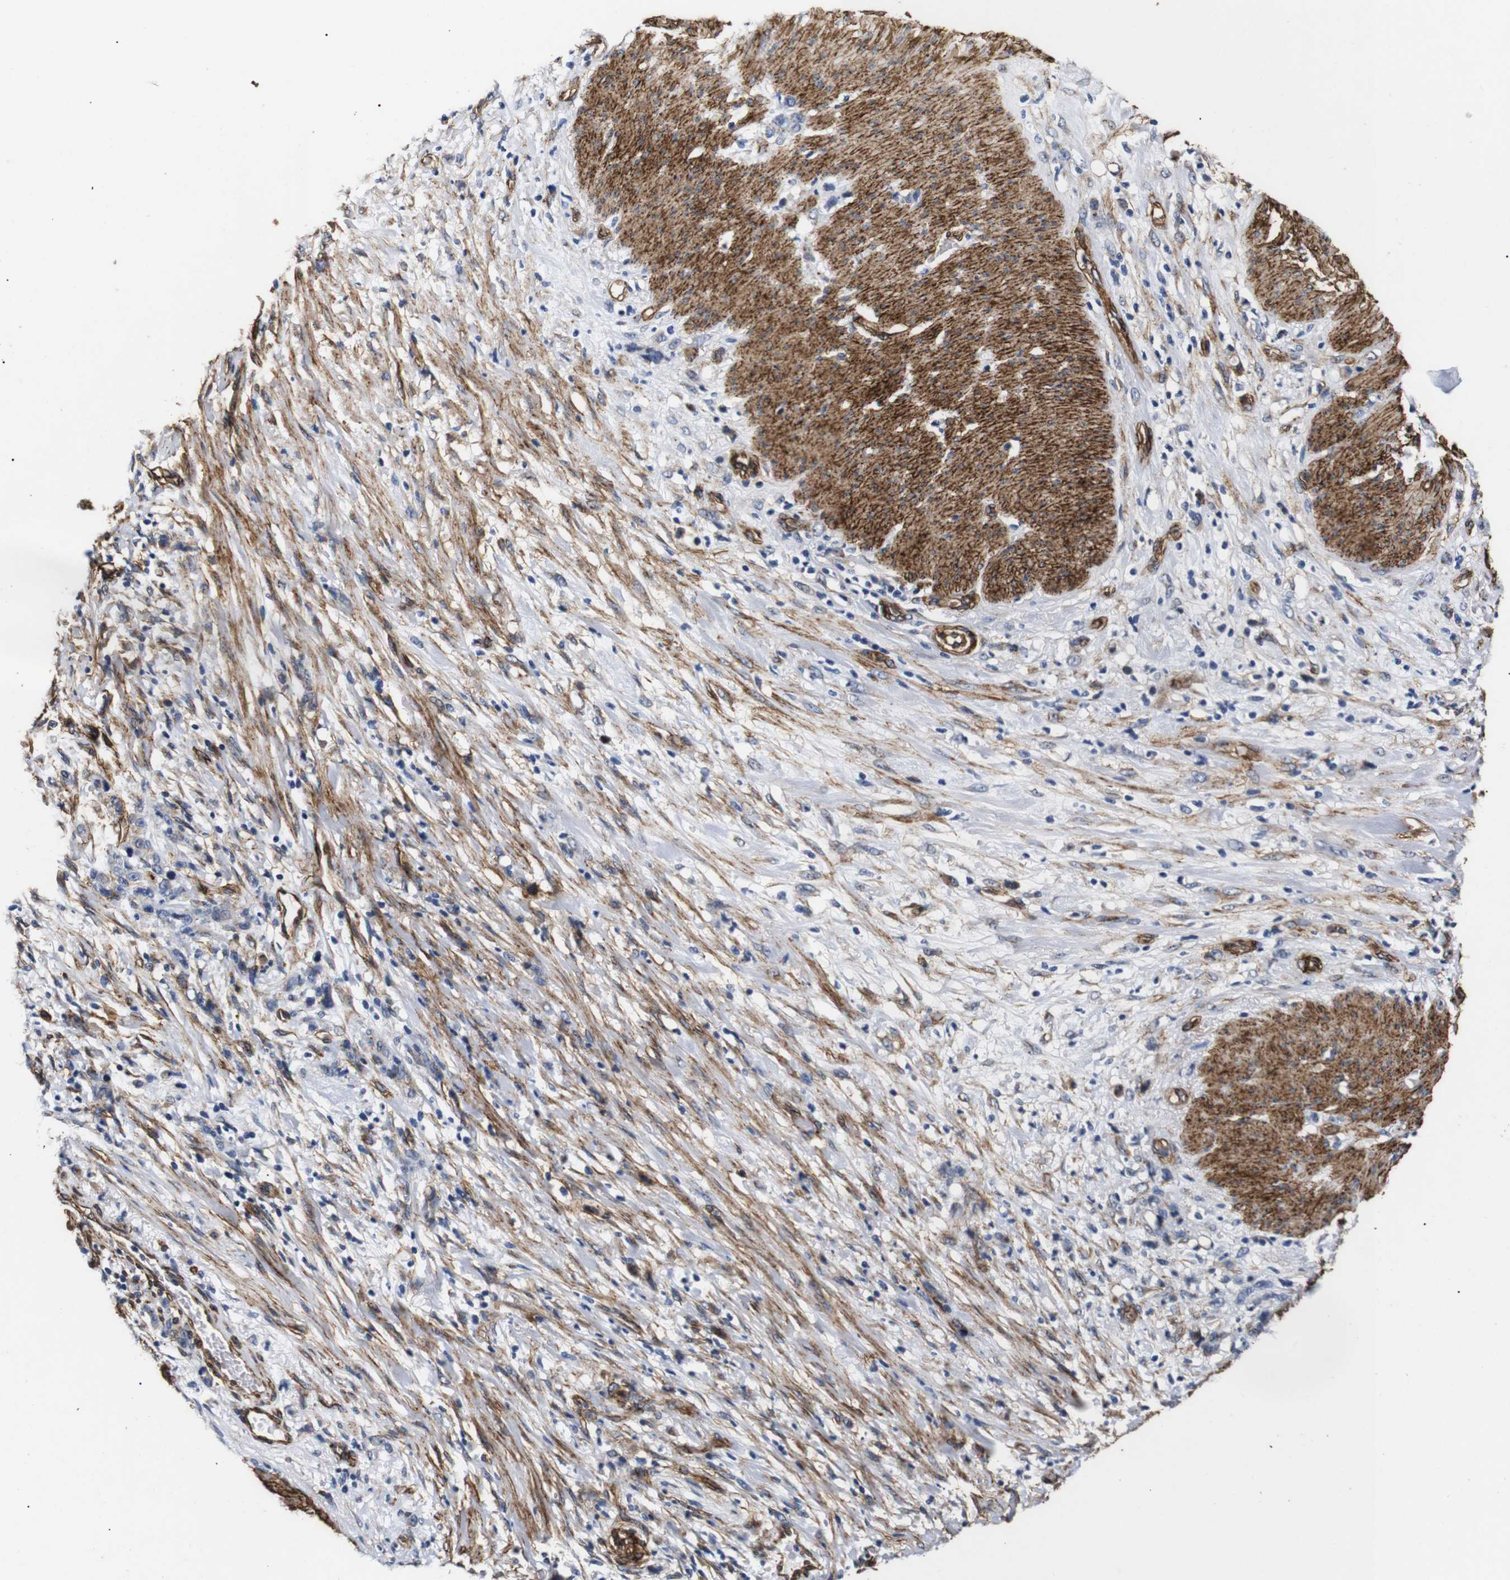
{"staining": {"intensity": "weak", "quantity": "<25%", "location": "cytoplasmic/membranous"}, "tissue": "stomach cancer", "cell_type": "Tumor cells", "image_type": "cancer", "snomed": [{"axis": "morphology", "description": "Adenocarcinoma, NOS"}, {"axis": "topography", "description": "Stomach, lower"}], "caption": "High magnification brightfield microscopy of stomach cancer (adenocarcinoma) stained with DAB (brown) and counterstained with hematoxylin (blue): tumor cells show no significant staining.", "gene": "CAV2", "patient": {"sex": "male", "age": 88}}